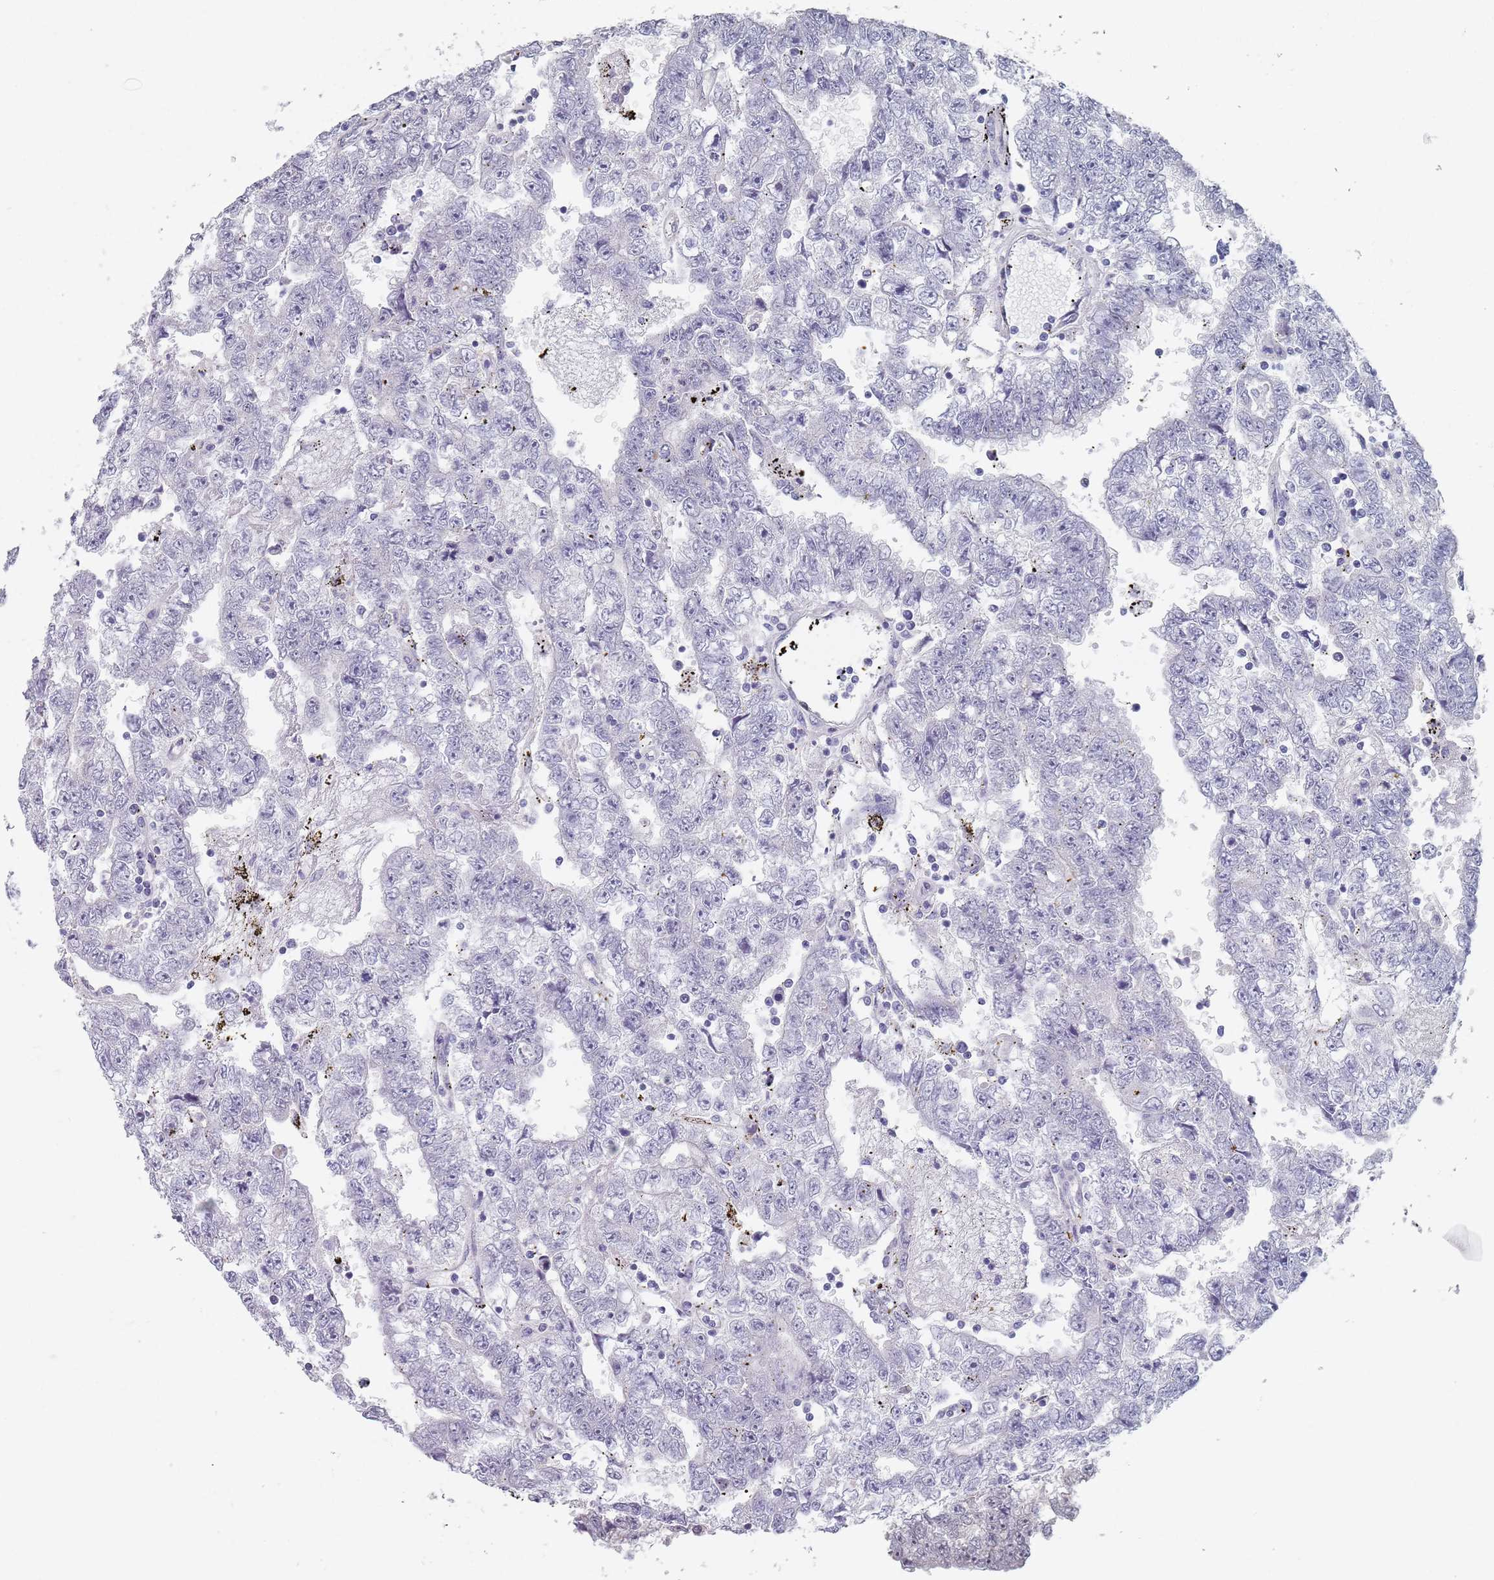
{"staining": {"intensity": "negative", "quantity": "none", "location": "none"}, "tissue": "testis cancer", "cell_type": "Tumor cells", "image_type": "cancer", "snomed": [{"axis": "morphology", "description": "Carcinoma, Embryonal, NOS"}, {"axis": "topography", "description": "Testis"}], "caption": "High power microscopy photomicrograph of an IHC histopathology image of testis cancer (embryonal carcinoma), revealing no significant expression in tumor cells.", "gene": "SAMD1", "patient": {"sex": "male", "age": 25}}